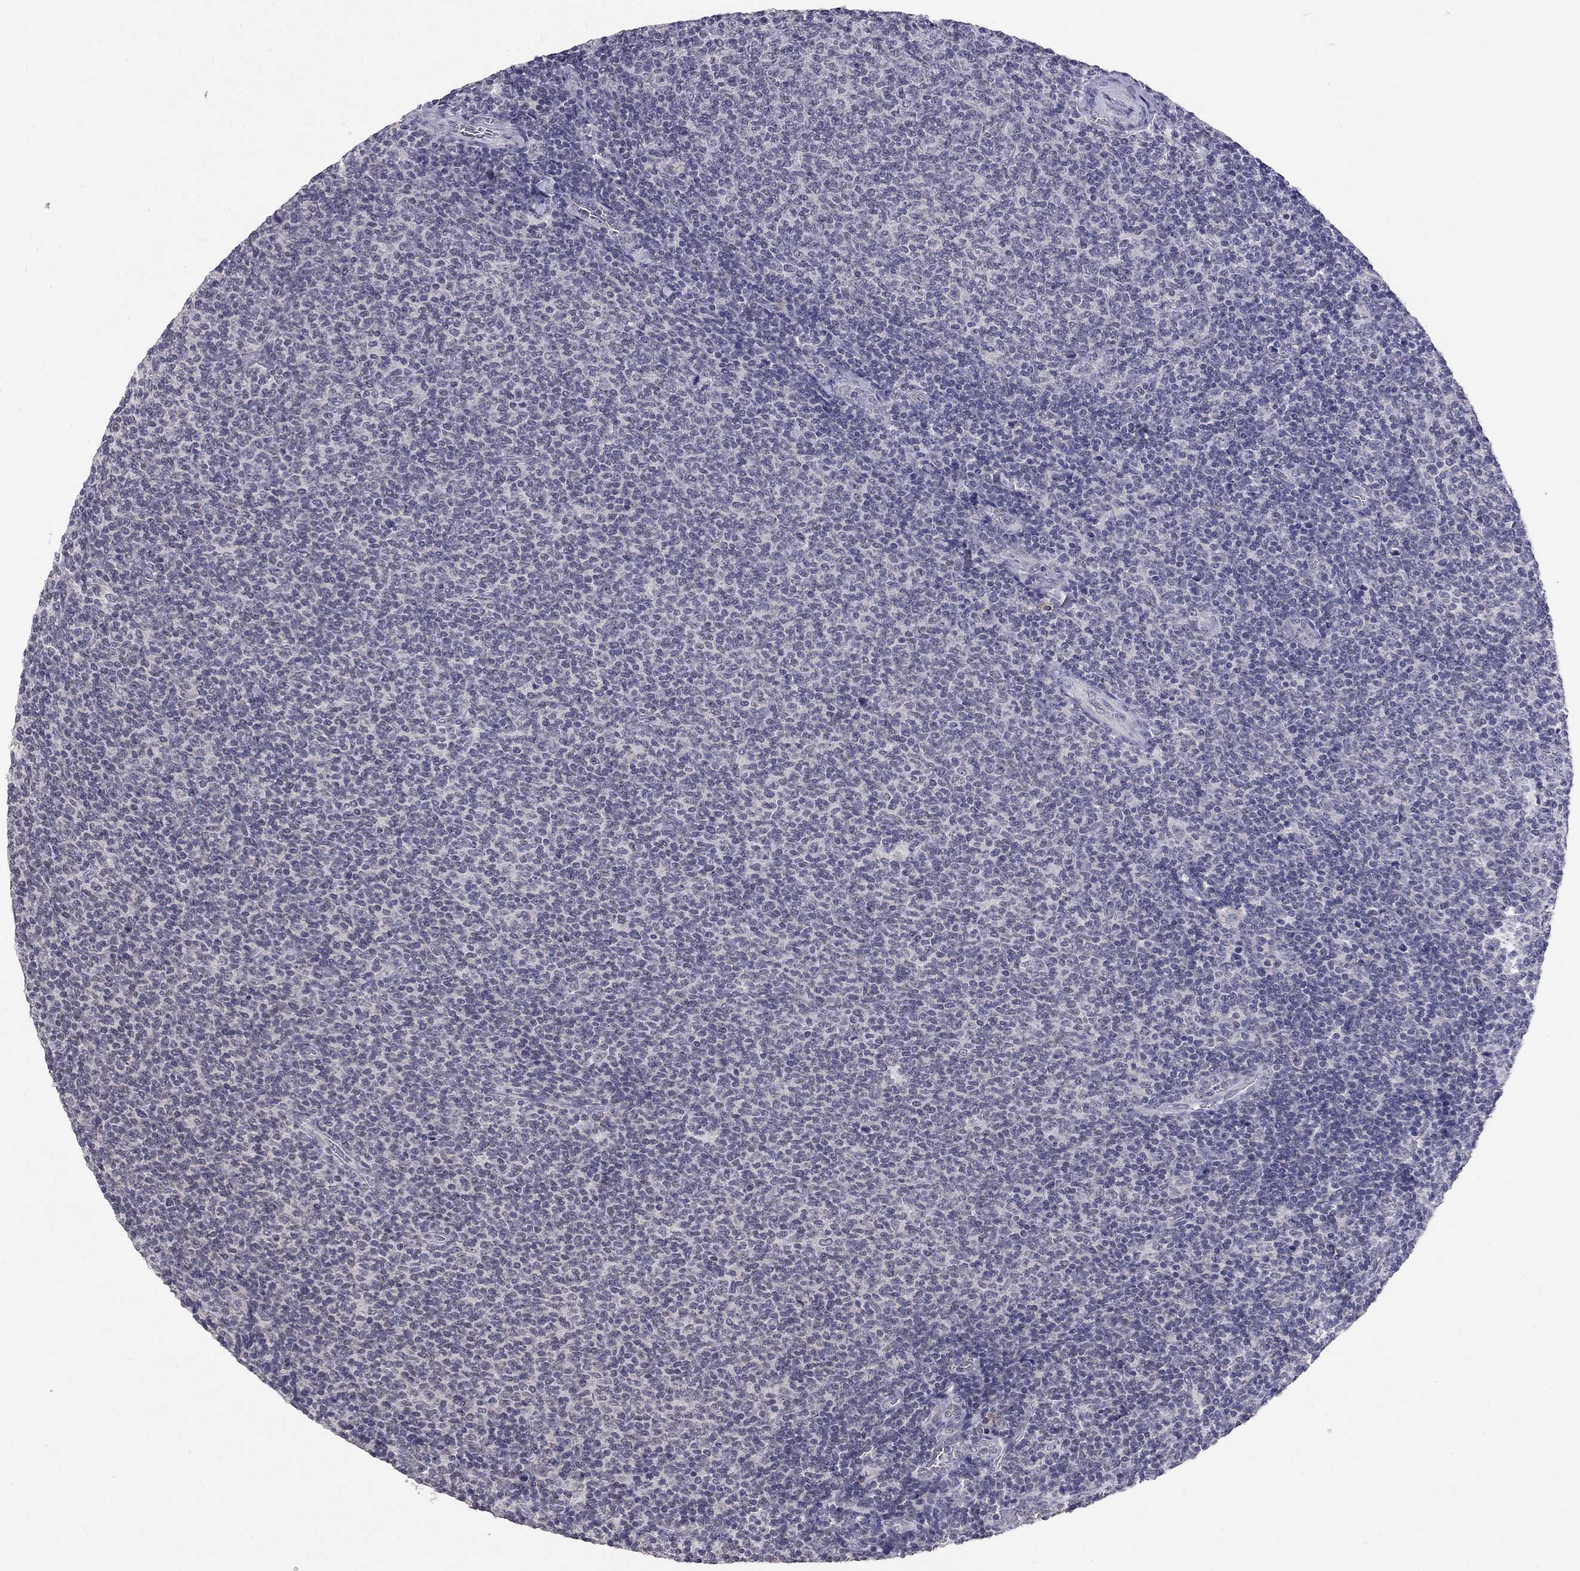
{"staining": {"intensity": "negative", "quantity": "none", "location": "none"}, "tissue": "lymphoma", "cell_type": "Tumor cells", "image_type": "cancer", "snomed": [{"axis": "morphology", "description": "Malignant lymphoma, non-Hodgkin's type, Low grade"}, {"axis": "topography", "description": "Lymph node"}], "caption": "Immunohistochemistry (IHC) micrograph of lymphoma stained for a protein (brown), which displays no positivity in tumor cells.", "gene": "WNK3", "patient": {"sex": "male", "age": 52}}